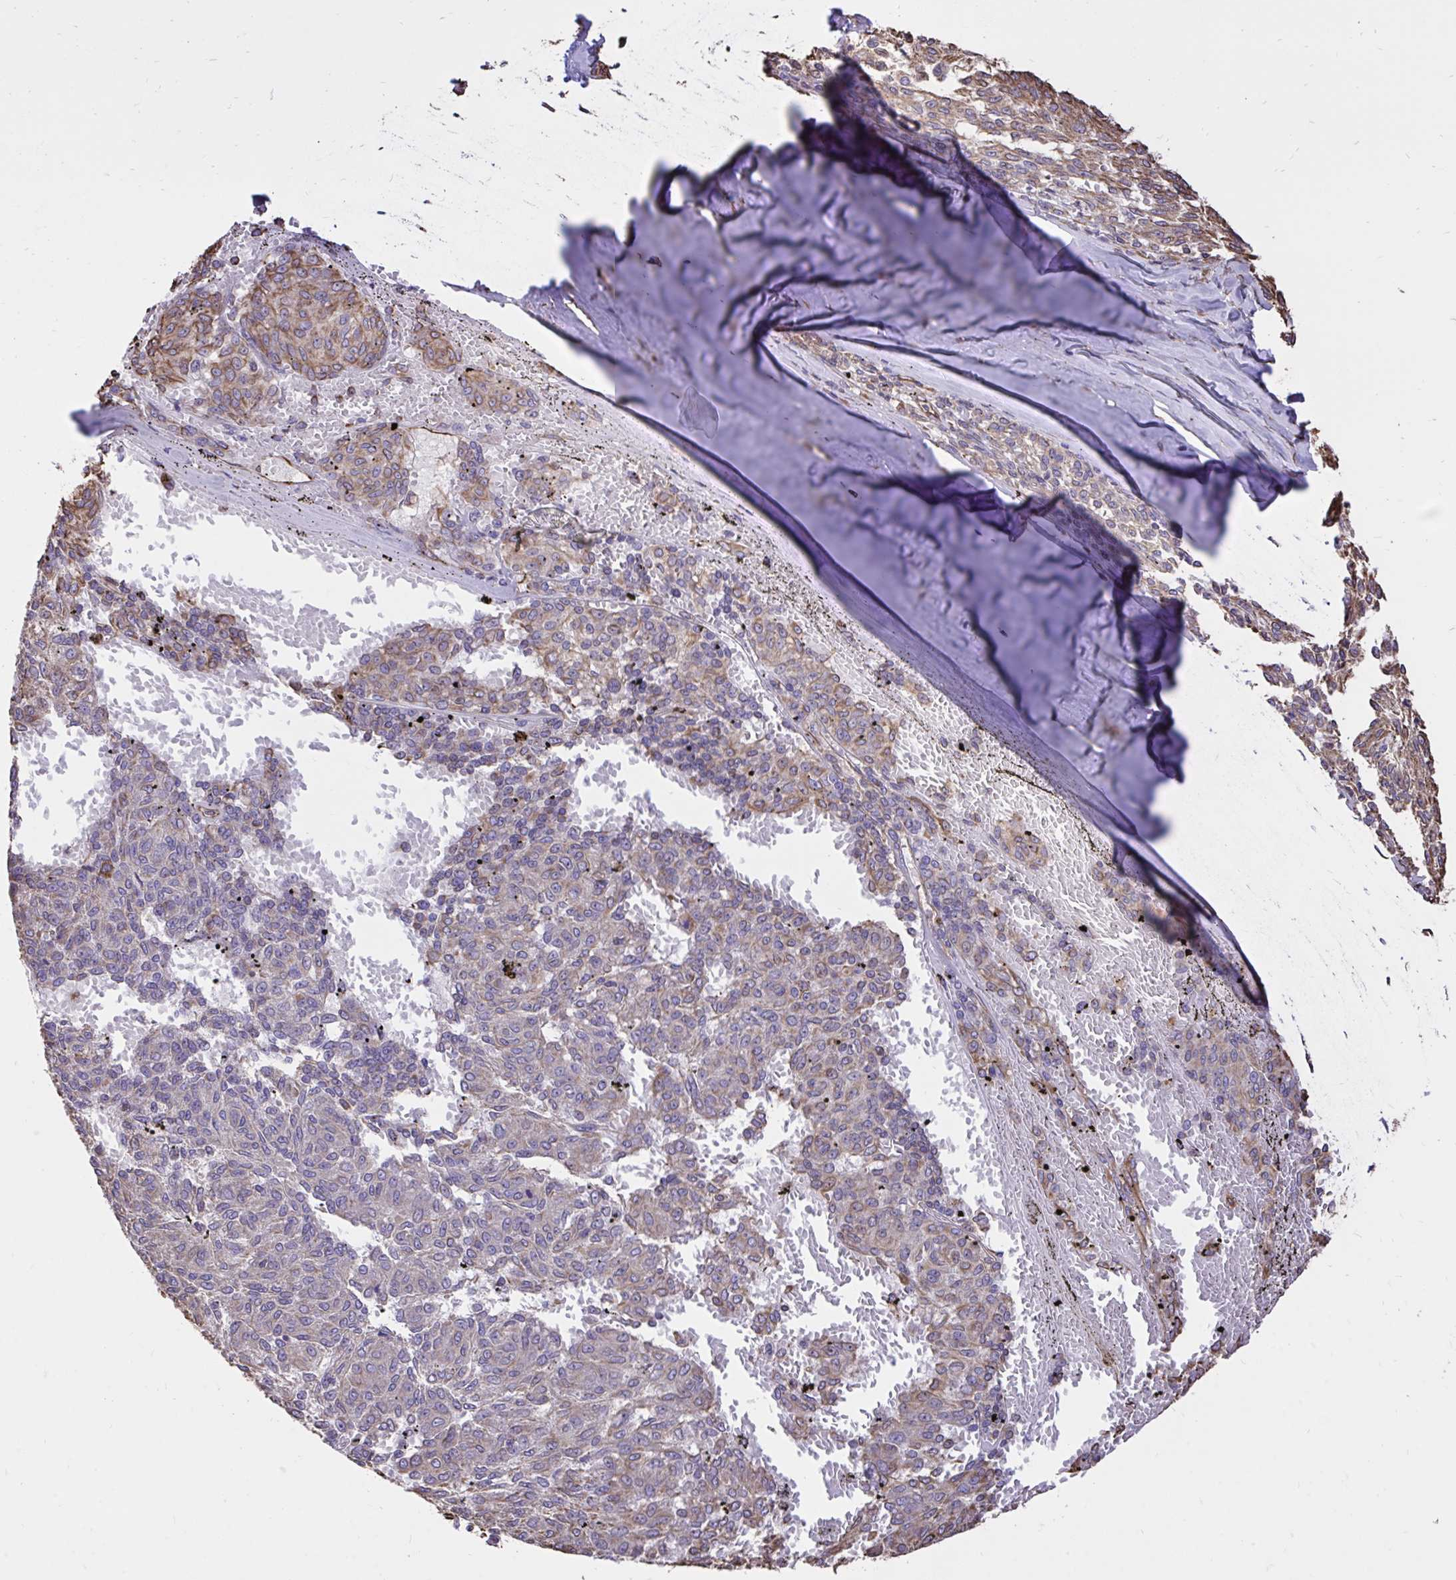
{"staining": {"intensity": "weak", "quantity": "25%-75%", "location": "cytoplasmic/membranous"}, "tissue": "melanoma", "cell_type": "Tumor cells", "image_type": "cancer", "snomed": [{"axis": "morphology", "description": "Malignant melanoma, NOS"}, {"axis": "topography", "description": "Skin"}], "caption": "Melanoma was stained to show a protein in brown. There is low levels of weak cytoplasmic/membranous positivity in about 25%-75% of tumor cells.", "gene": "RNF103", "patient": {"sex": "female", "age": 72}}